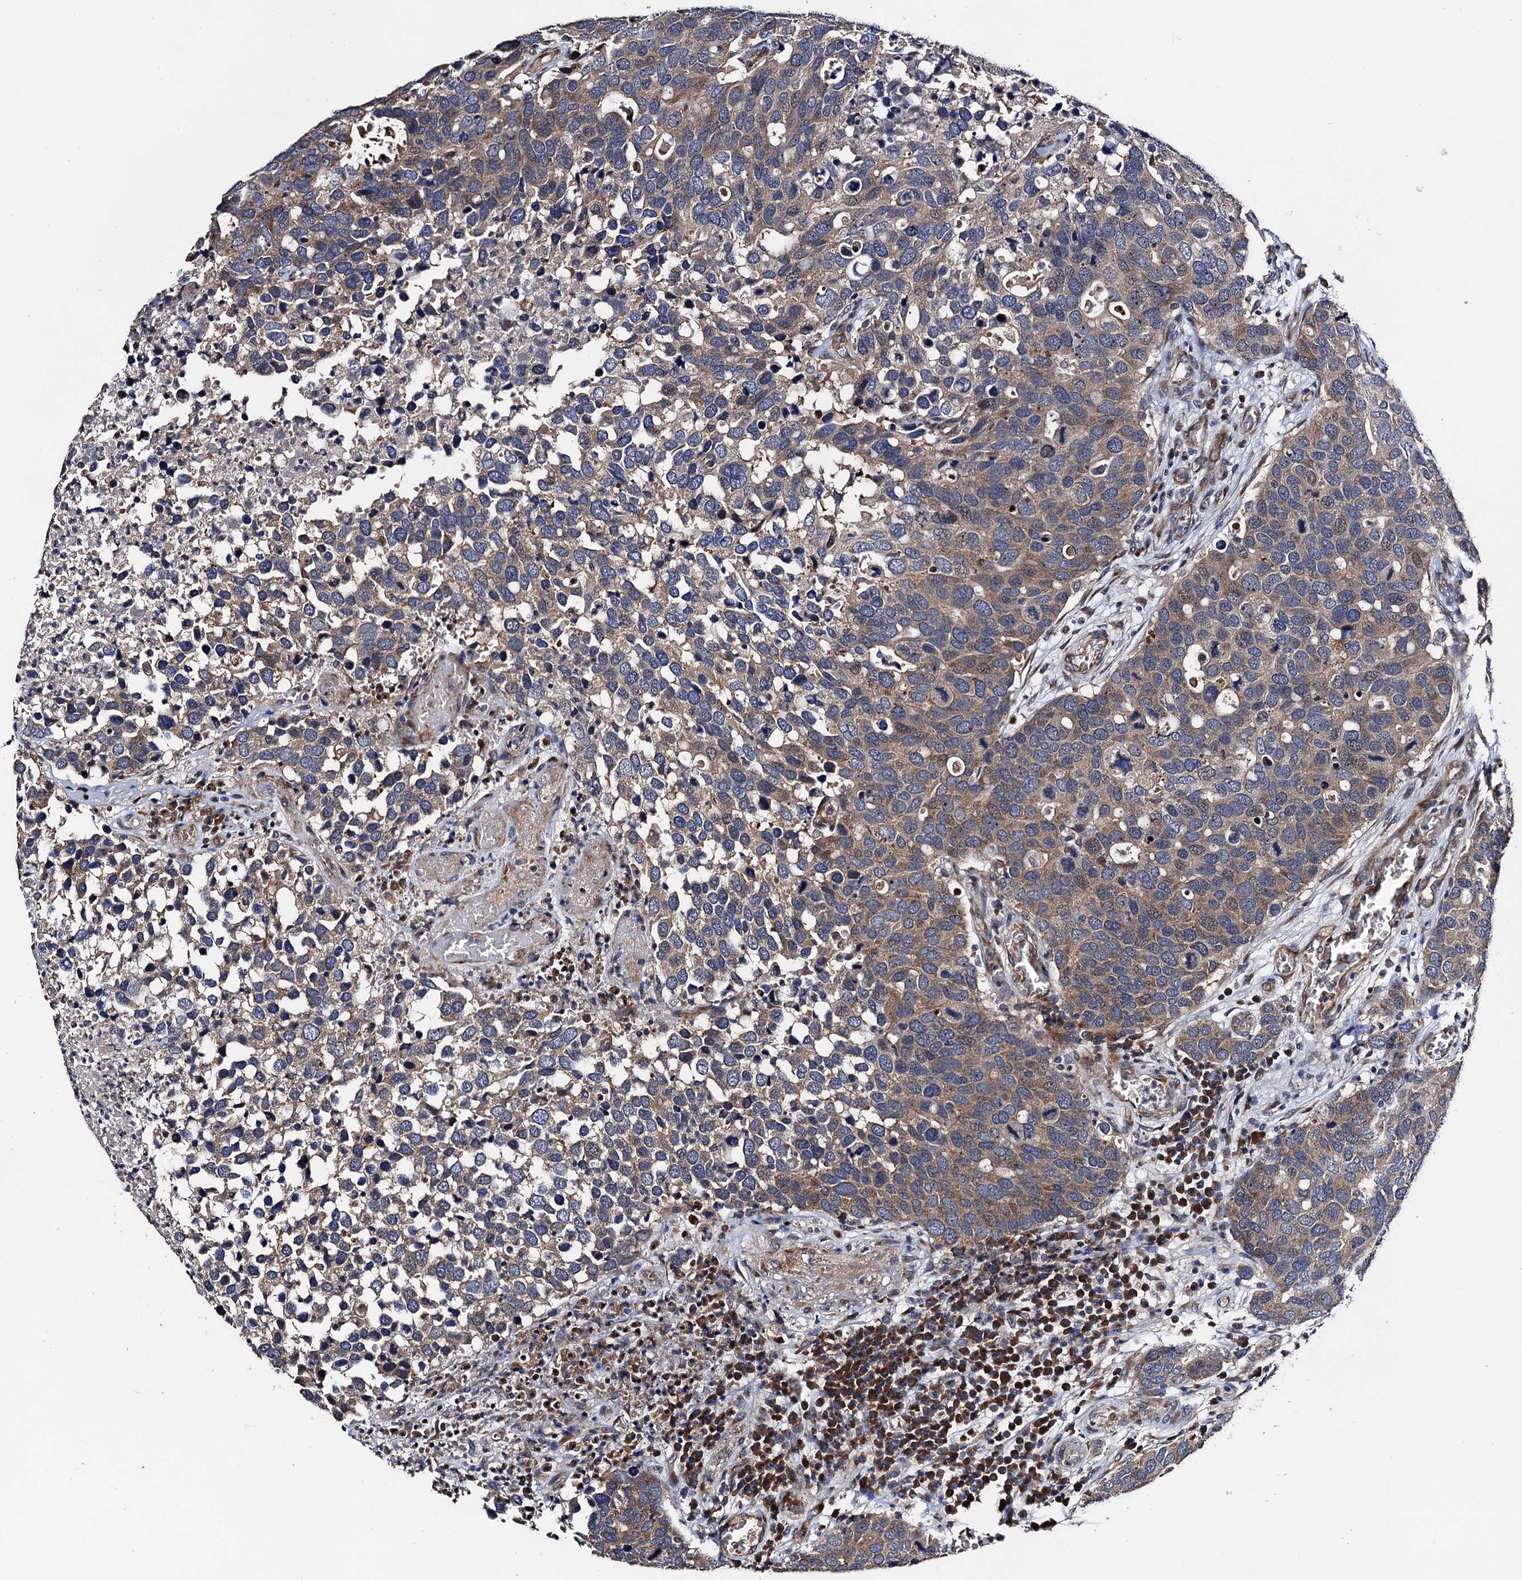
{"staining": {"intensity": "weak", "quantity": ">75%", "location": "cytoplasmic/membranous"}, "tissue": "breast cancer", "cell_type": "Tumor cells", "image_type": "cancer", "snomed": [{"axis": "morphology", "description": "Duct carcinoma"}, {"axis": "topography", "description": "Breast"}], "caption": "This histopathology image displays IHC staining of human breast cancer (invasive ductal carcinoma), with low weak cytoplasmic/membranous expression in about >75% of tumor cells.", "gene": "TRMT112", "patient": {"sex": "female", "age": 83}}